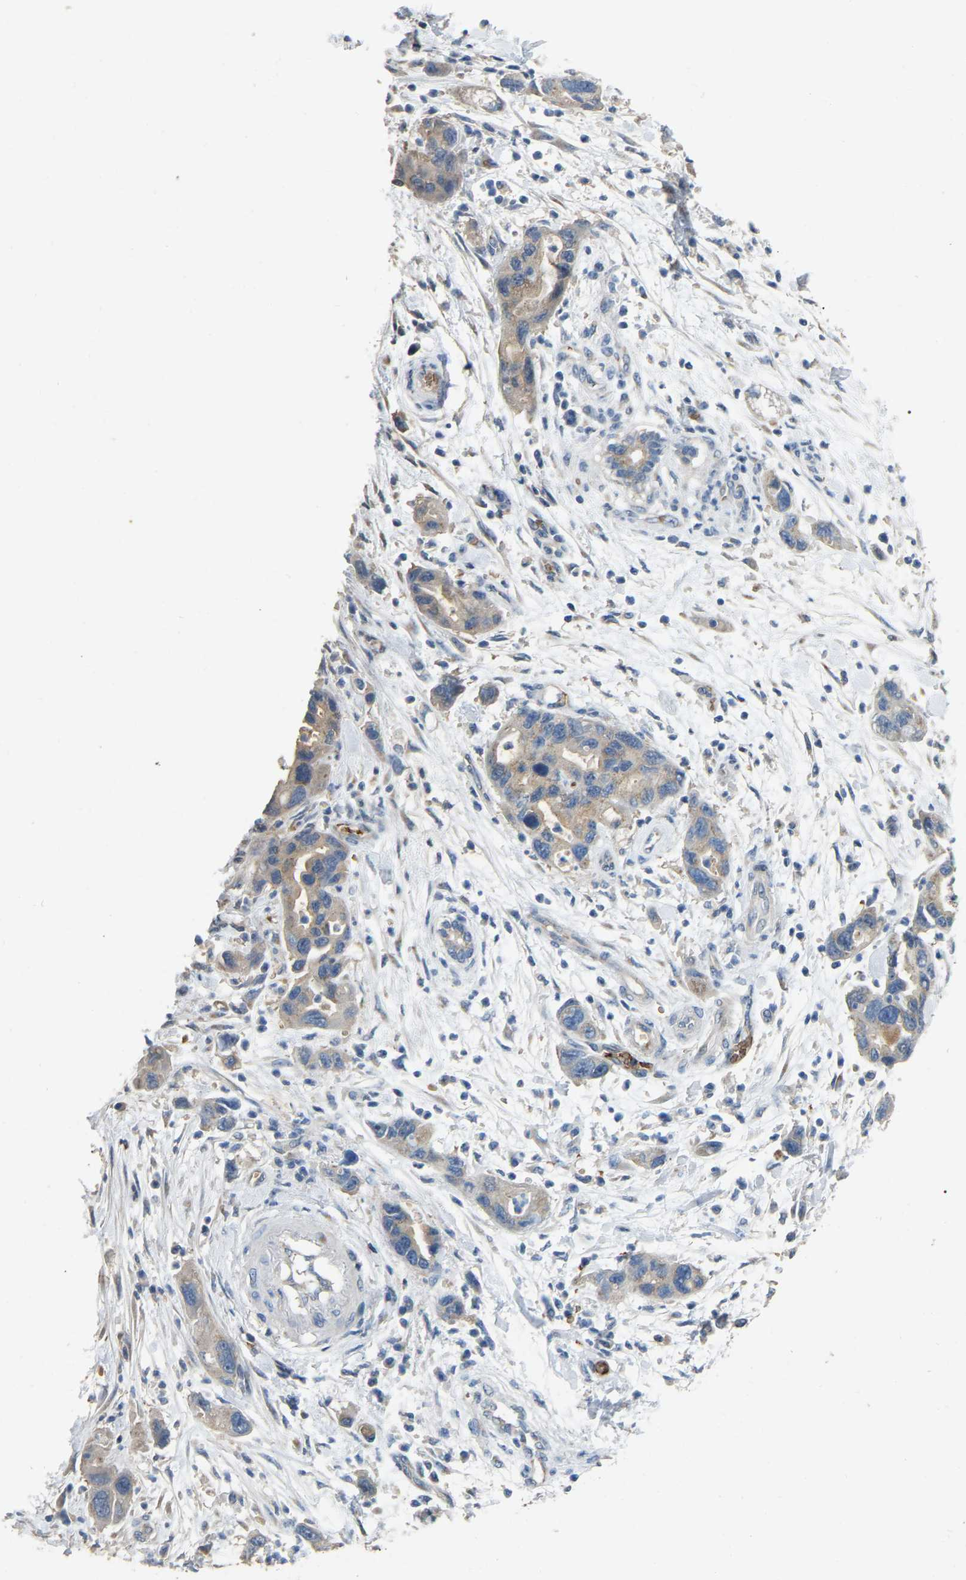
{"staining": {"intensity": "weak", "quantity": "25%-75%", "location": "cytoplasmic/membranous"}, "tissue": "pancreatic cancer", "cell_type": "Tumor cells", "image_type": "cancer", "snomed": [{"axis": "morphology", "description": "Normal tissue, NOS"}, {"axis": "morphology", "description": "Adenocarcinoma, NOS"}, {"axis": "topography", "description": "Pancreas"}], "caption": "Immunohistochemistry histopathology image of neoplastic tissue: human adenocarcinoma (pancreatic) stained using immunohistochemistry (IHC) reveals low levels of weak protein expression localized specifically in the cytoplasmic/membranous of tumor cells, appearing as a cytoplasmic/membranous brown color.", "gene": "CFAP298", "patient": {"sex": "female", "age": 71}}